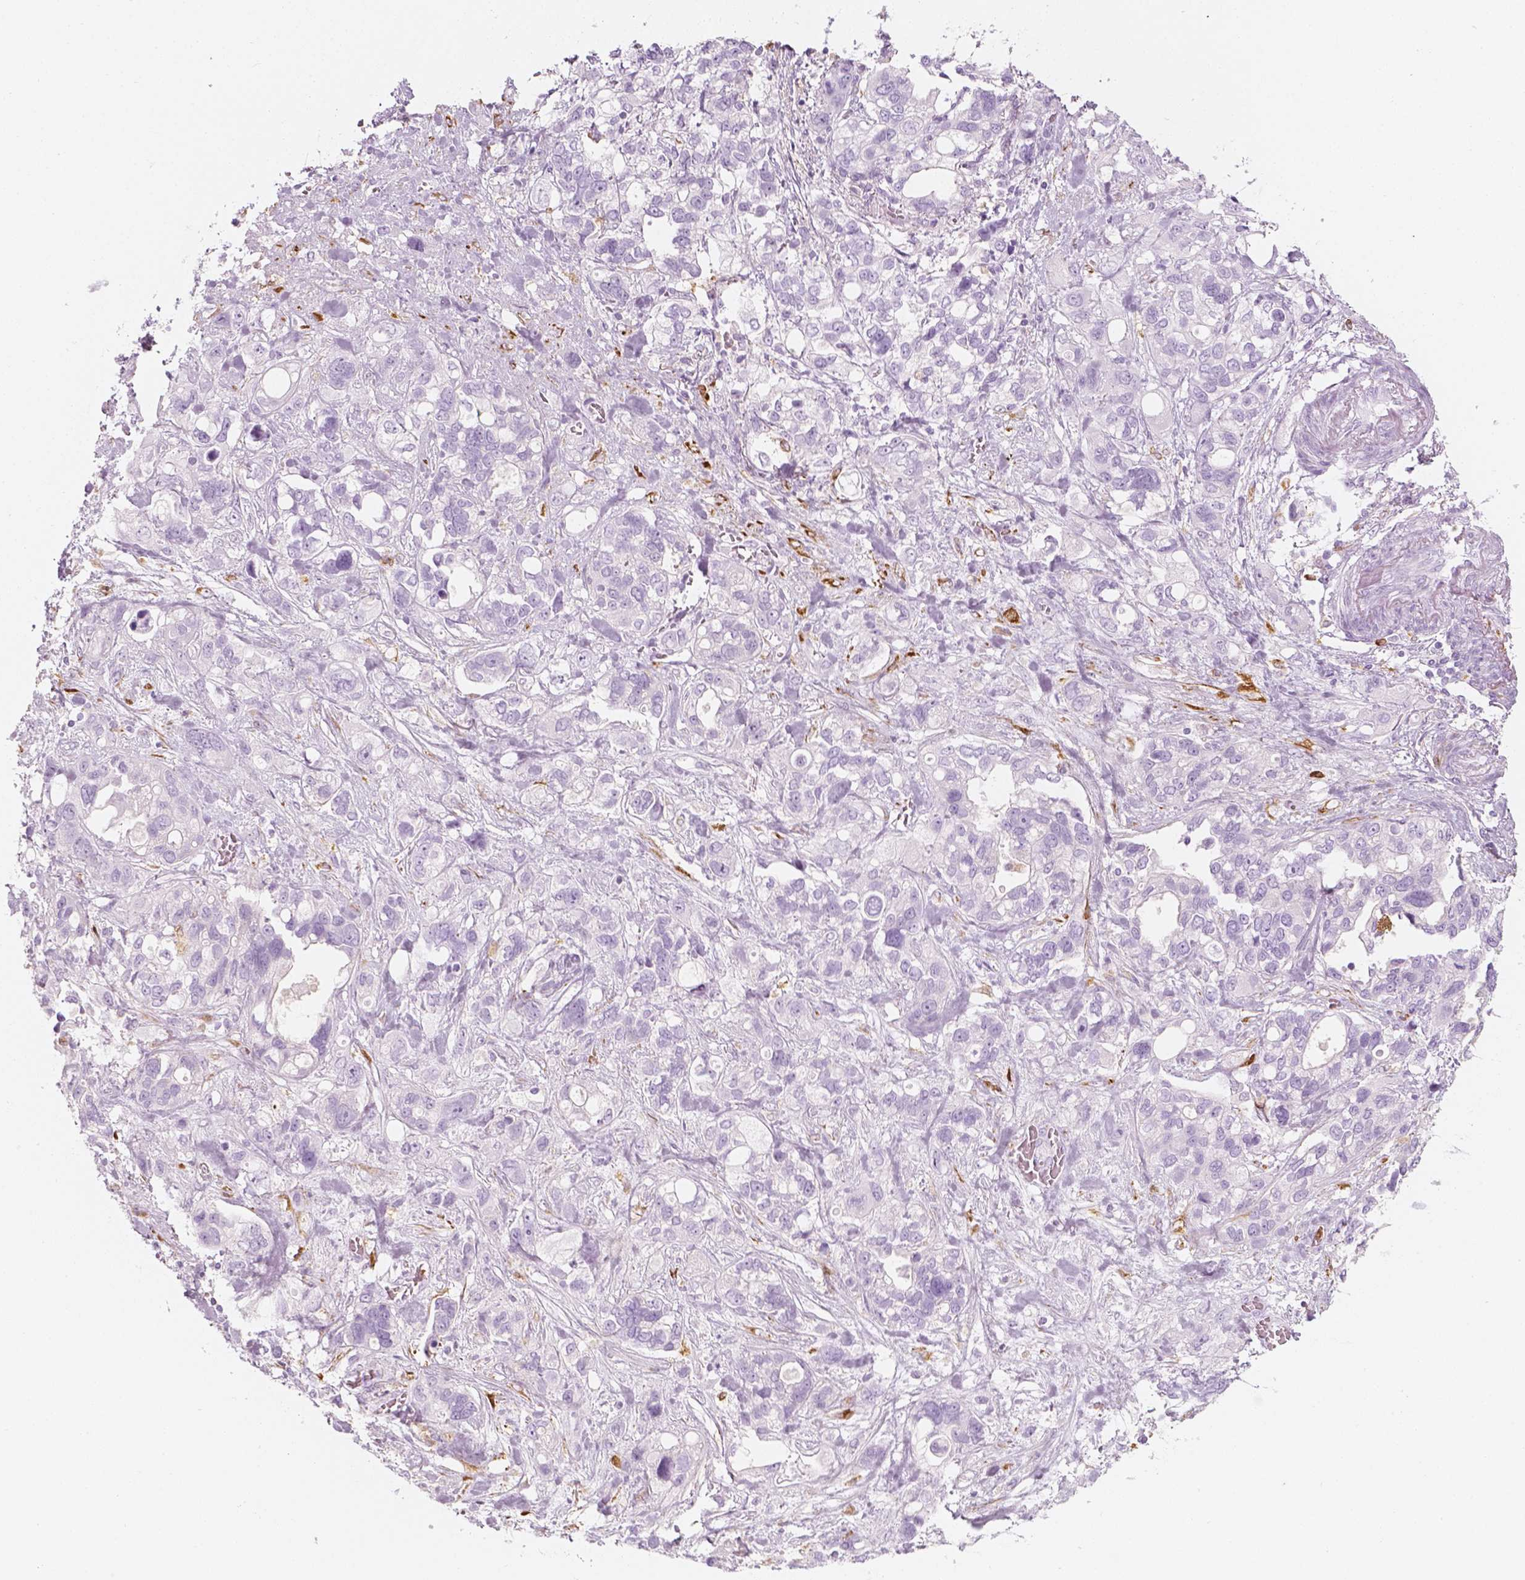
{"staining": {"intensity": "negative", "quantity": "none", "location": "none"}, "tissue": "stomach cancer", "cell_type": "Tumor cells", "image_type": "cancer", "snomed": [{"axis": "morphology", "description": "Adenocarcinoma, NOS"}, {"axis": "topography", "description": "Stomach, upper"}], "caption": "Immunohistochemistry histopathology image of neoplastic tissue: human stomach cancer stained with DAB (3,3'-diaminobenzidine) exhibits no significant protein expression in tumor cells. The staining is performed using DAB (3,3'-diaminobenzidine) brown chromogen with nuclei counter-stained in using hematoxylin.", "gene": "CES1", "patient": {"sex": "female", "age": 81}}